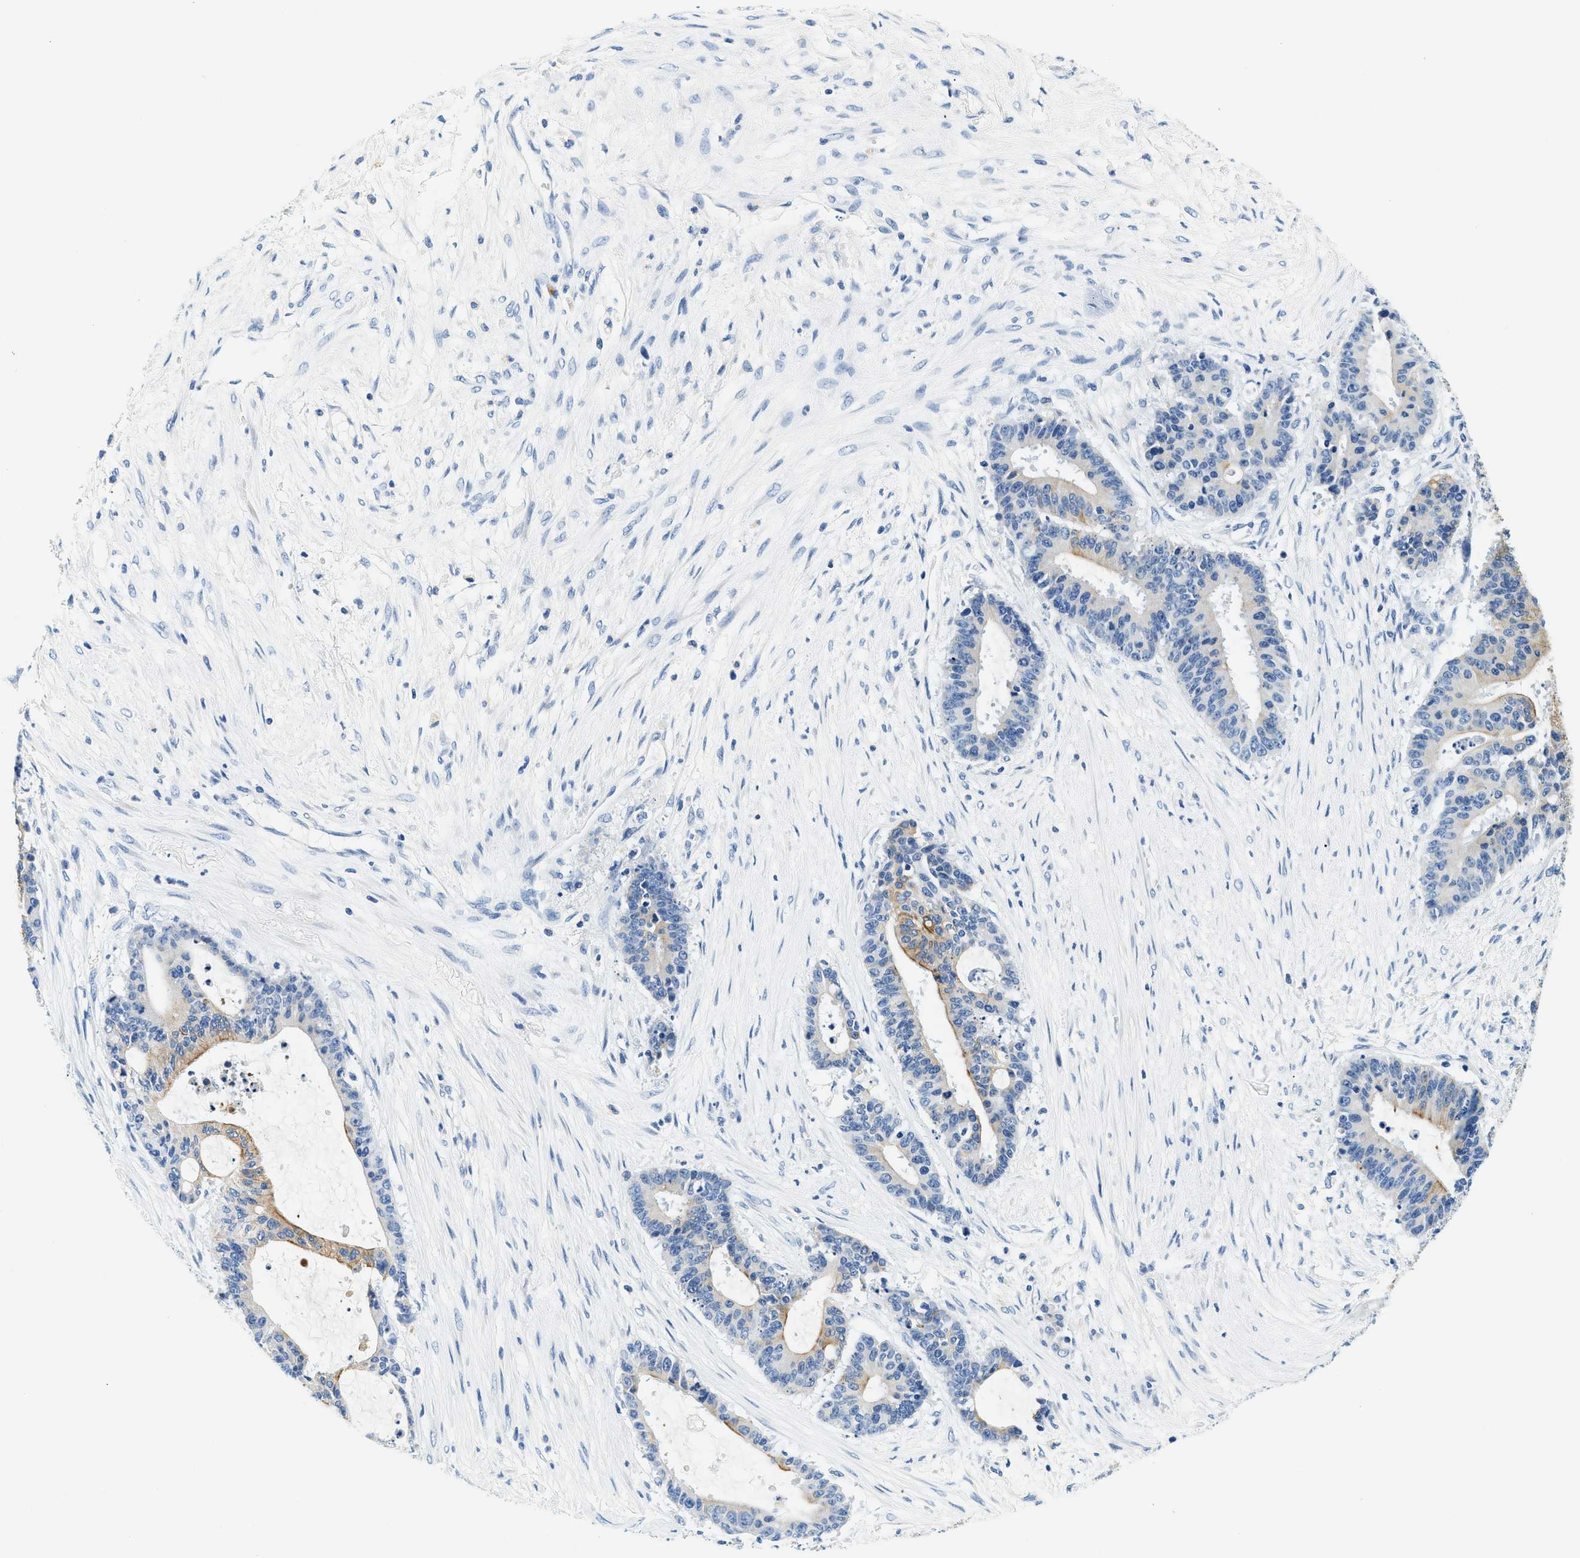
{"staining": {"intensity": "moderate", "quantity": "<25%", "location": "cytoplasmic/membranous"}, "tissue": "liver cancer", "cell_type": "Tumor cells", "image_type": "cancer", "snomed": [{"axis": "morphology", "description": "Cholangiocarcinoma"}, {"axis": "topography", "description": "Liver"}], "caption": "This photomicrograph displays cholangiocarcinoma (liver) stained with immunohistochemistry (IHC) to label a protein in brown. The cytoplasmic/membranous of tumor cells show moderate positivity for the protein. Nuclei are counter-stained blue.", "gene": "STXBP2", "patient": {"sex": "female", "age": 73}}